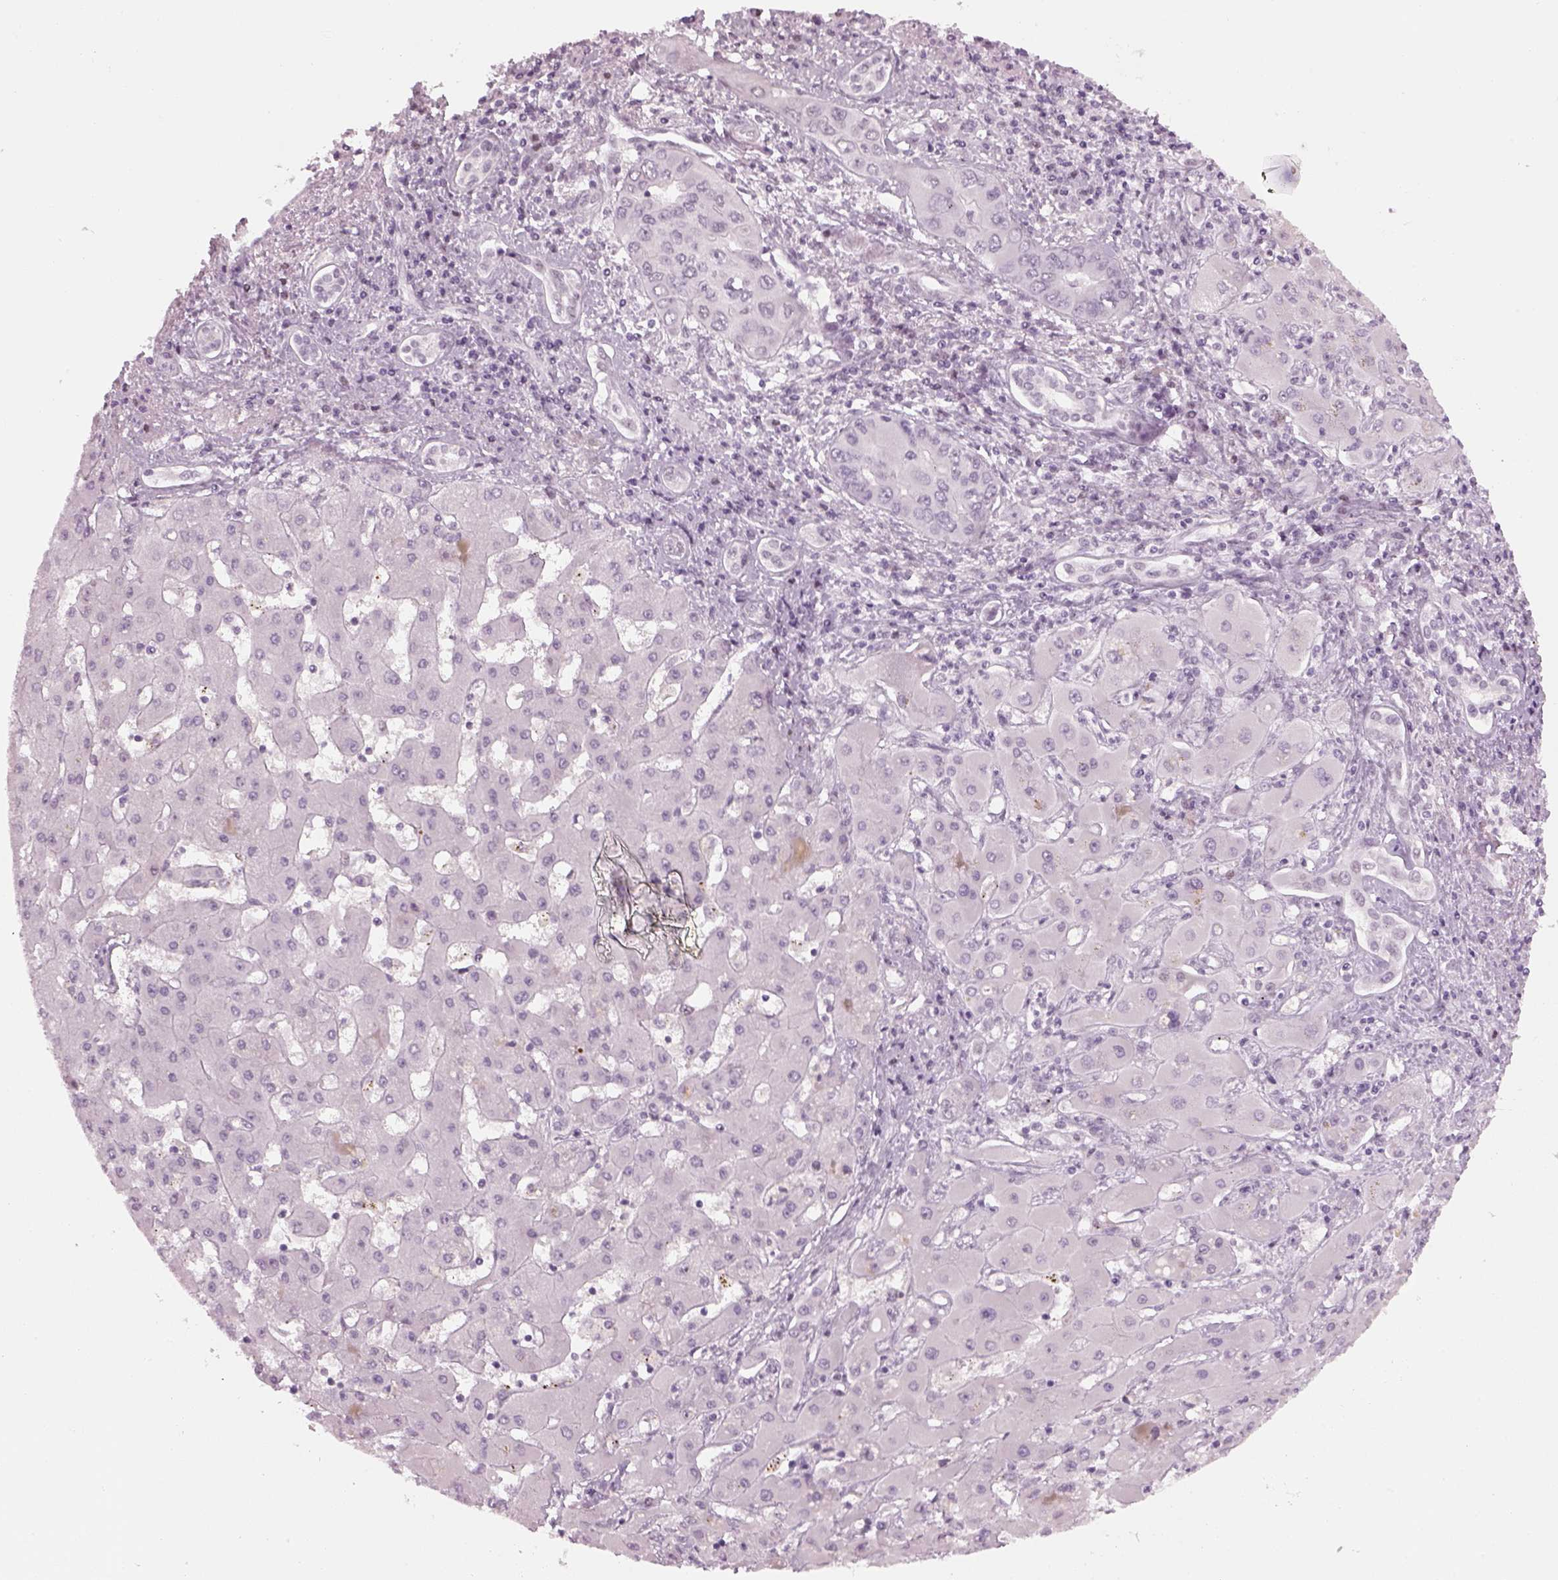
{"staining": {"intensity": "negative", "quantity": "none", "location": "none"}, "tissue": "liver cancer", "cell_type": "Tumor cells", "image_type": "cancer", "snomed": [{"axis": "morphology", "description": "Cholangiocarcinoma"}, {"axis": "topography", "description": "Liver"}], "caption": "A photomicrograph of liver cholangiocarcinoma stained for a protein displays no brown staining in tumor cells. (Stains: DAB (3,3'-diaminobenzidine) immunohistochemistry with hematoxylin counter stain, Microscopy: brightfield microscopy at high magnification).", "gene": "KCNG2", "patient": {"sex": "male", "age": 67}}